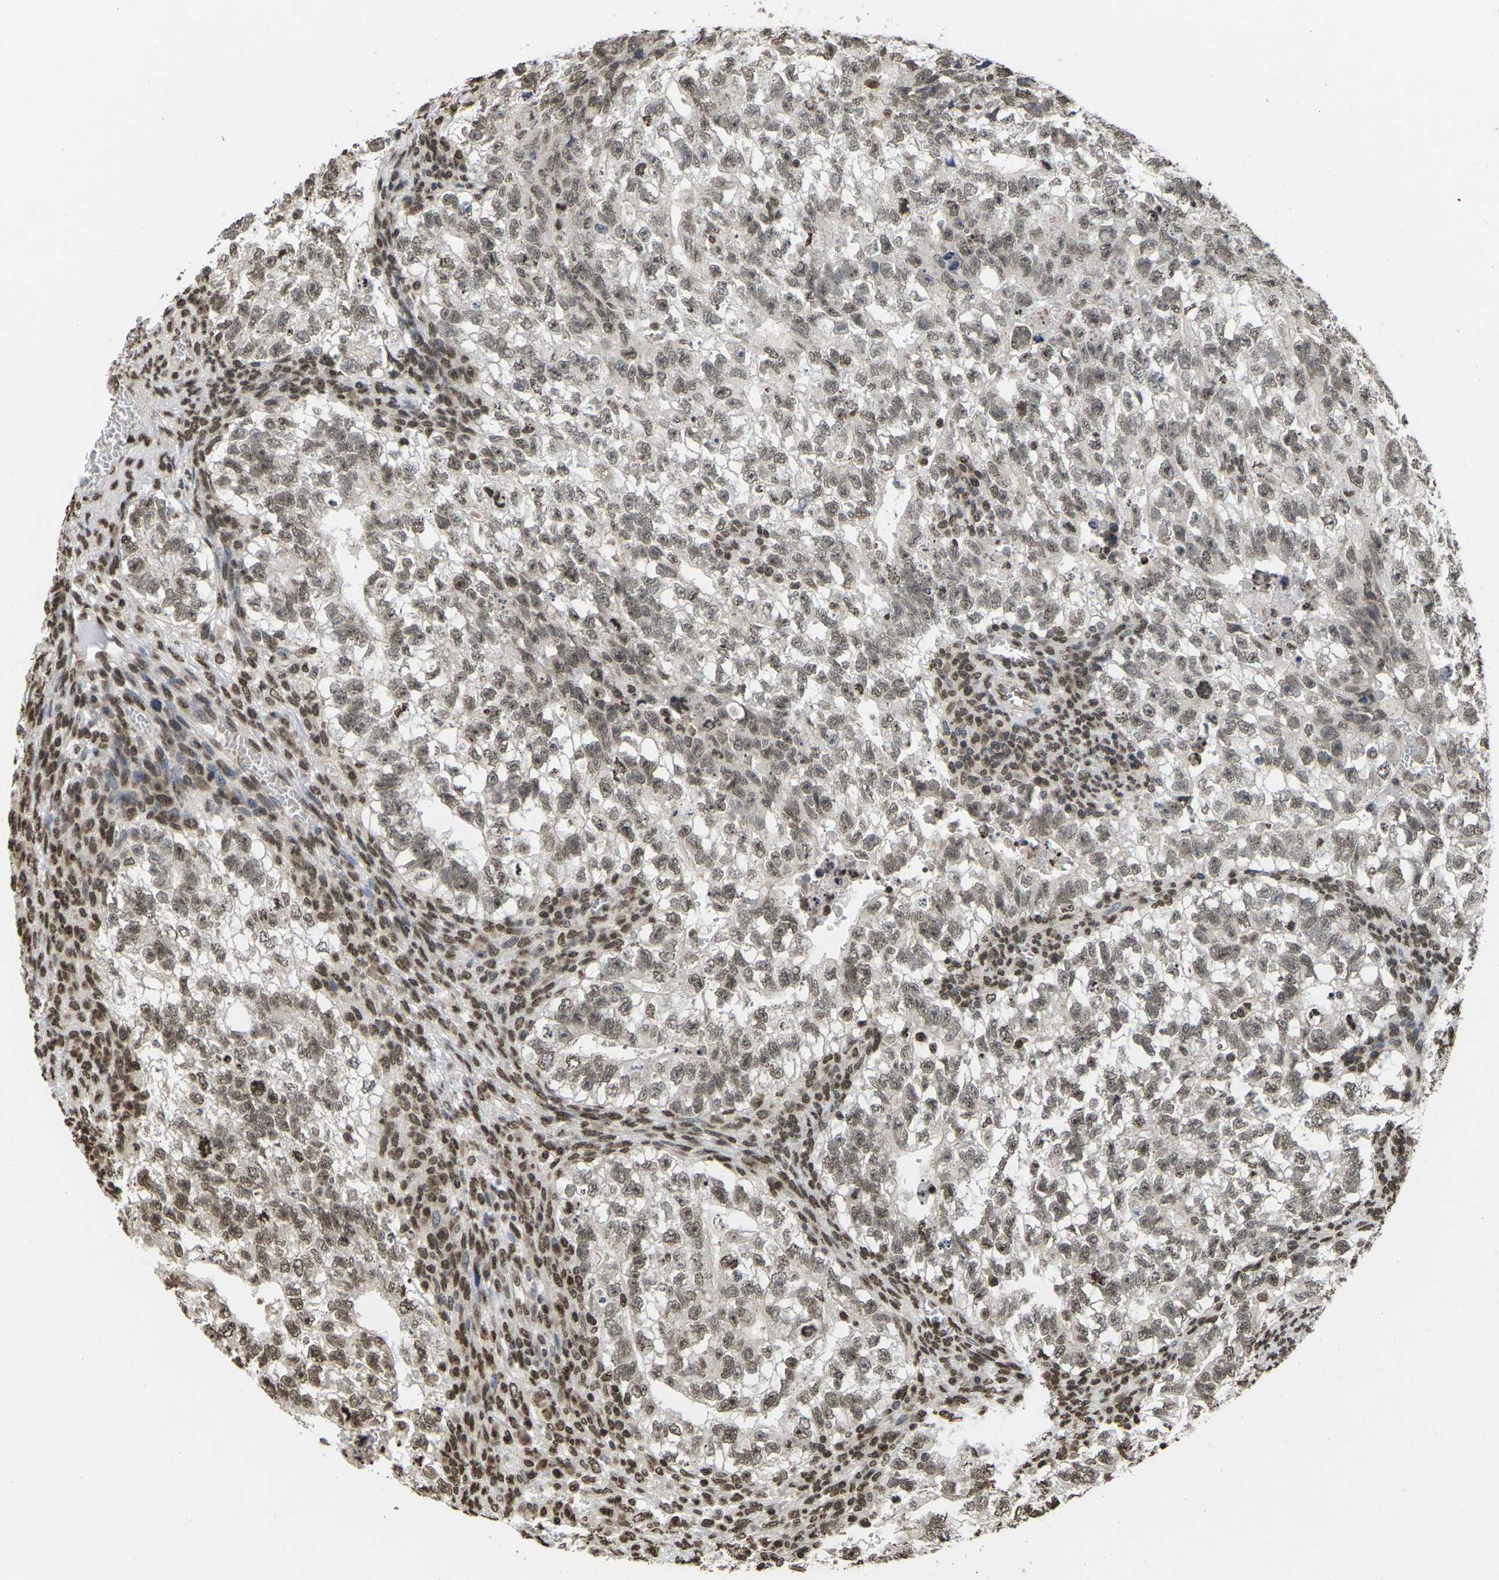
{"staining": {"intensity": "weak", "quantity": ">75%", "location": "nuclear"}, "tissue": "testis cancer", "cell_type": "Tumor cells", "image_type": "cancer", "snomed": [{"axis": "morphology", "description": "Seminoma, NOS"}, {"axis": "morphology", "description": "Carcinoma, Embryonal, NOS"}, {"axis": "topography", "description": "Testis"}], "caption": "A brown stain highlights weak nuclear staining of a protein in human testis cancer tumor cells.", "gene": "EMSY", "patient": {"sex": "male", "age": 38}}